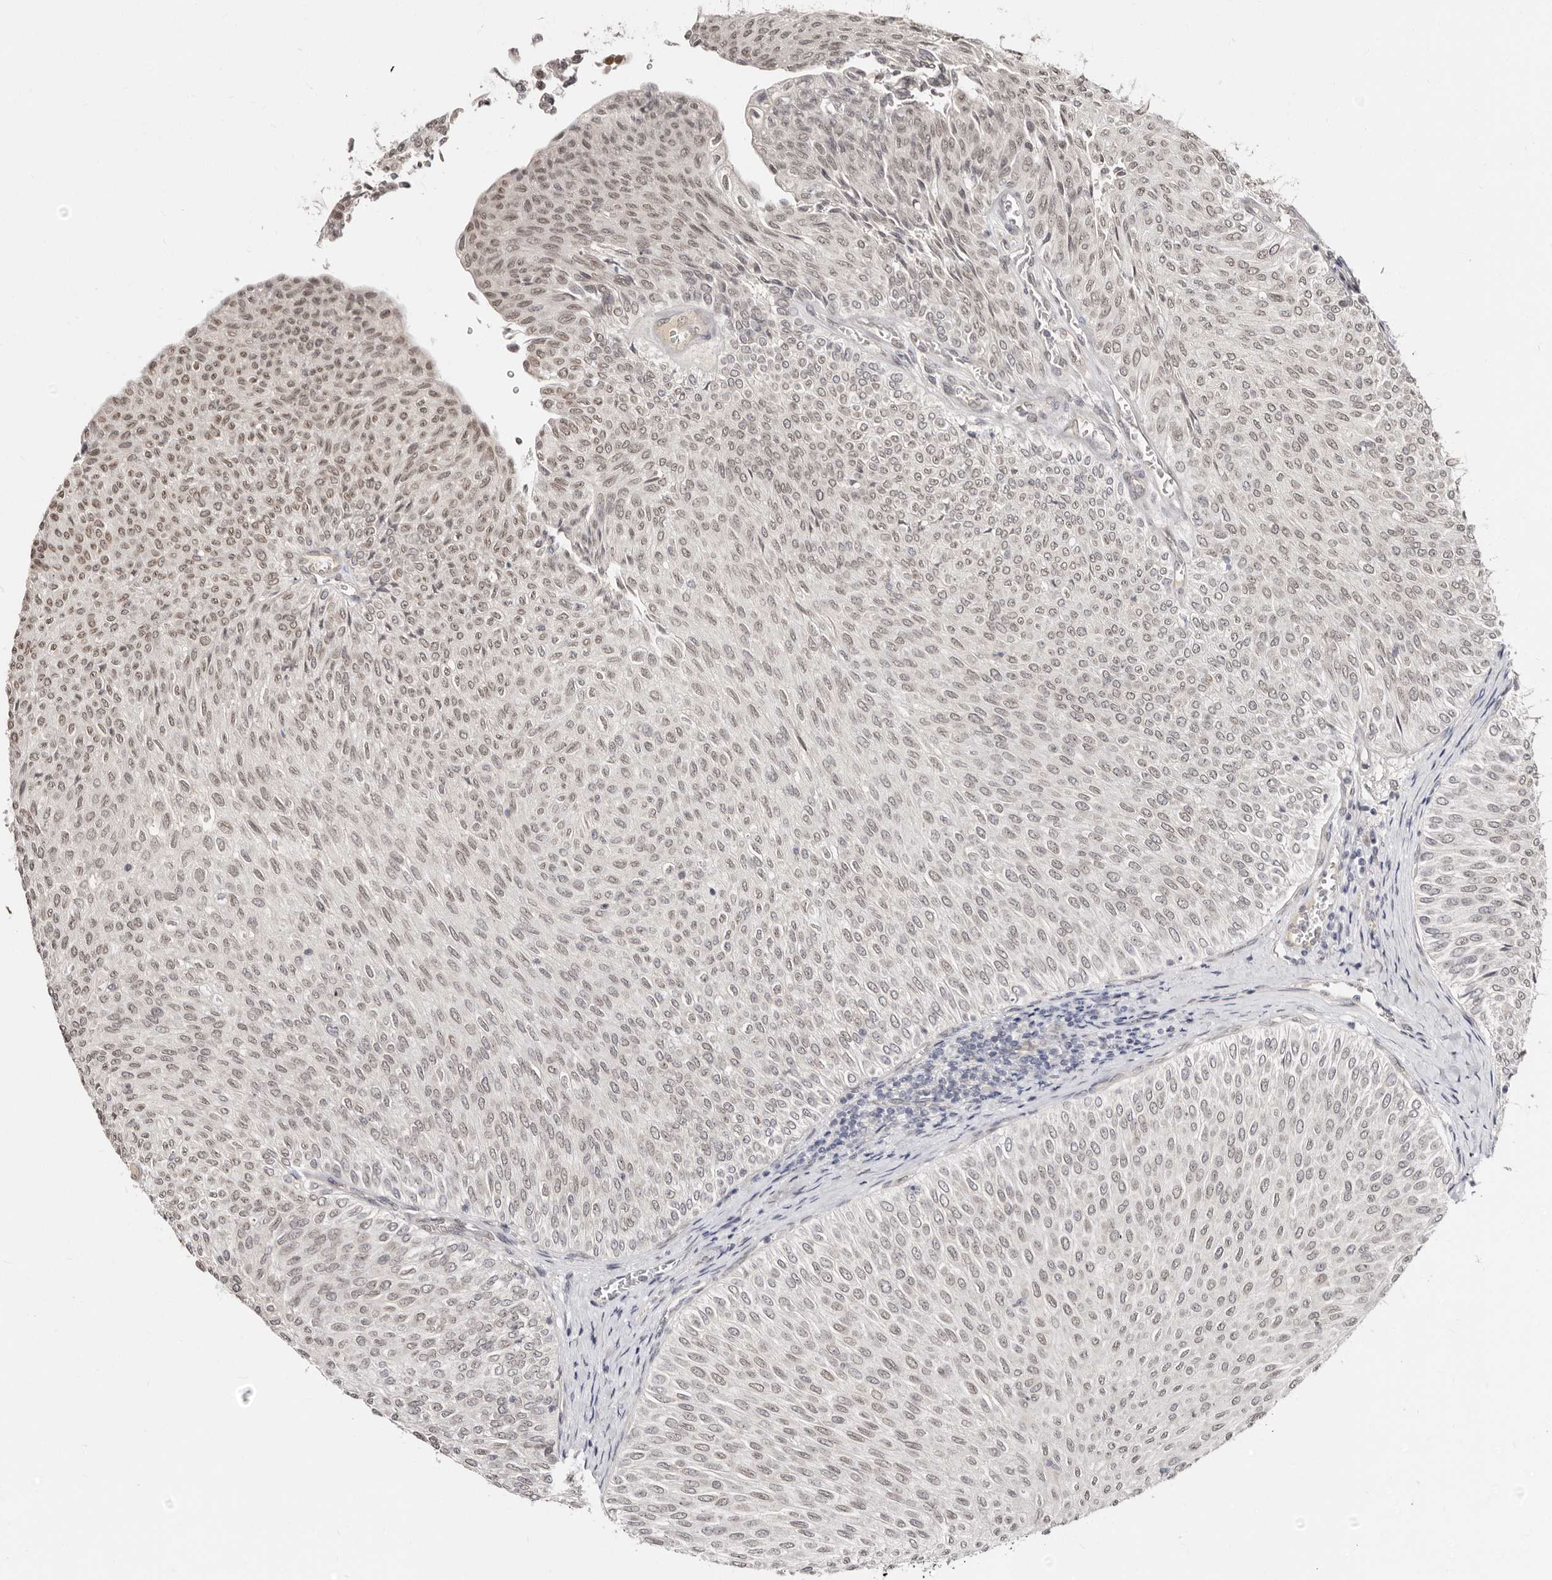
{"staining": {"intensity": "weak", "quantity": "25%-75%", "location": "nuclear"}, "tissue": "urothelial cancer", "cell_type": "Tumor cells", "image_type": "cancer", "snomed": [{"axis": "morphology", "description": "Urothelial carcinoma, Low grade"}, {"axis": "topography", "description": "Urinary bladder"}], "caption": "Protein staining of urothelial cancer tissue shows weak nuclear positivity in approximately 25%-75% of tumor cells. The staining was performed using DAB (3,3'-diaminobenzidine), with brown indicating positive protein expression. Nuclei are stained blue with hematoxylin.", "gene": "LCORL", "patient": {"sex": "male", "age": 78}}